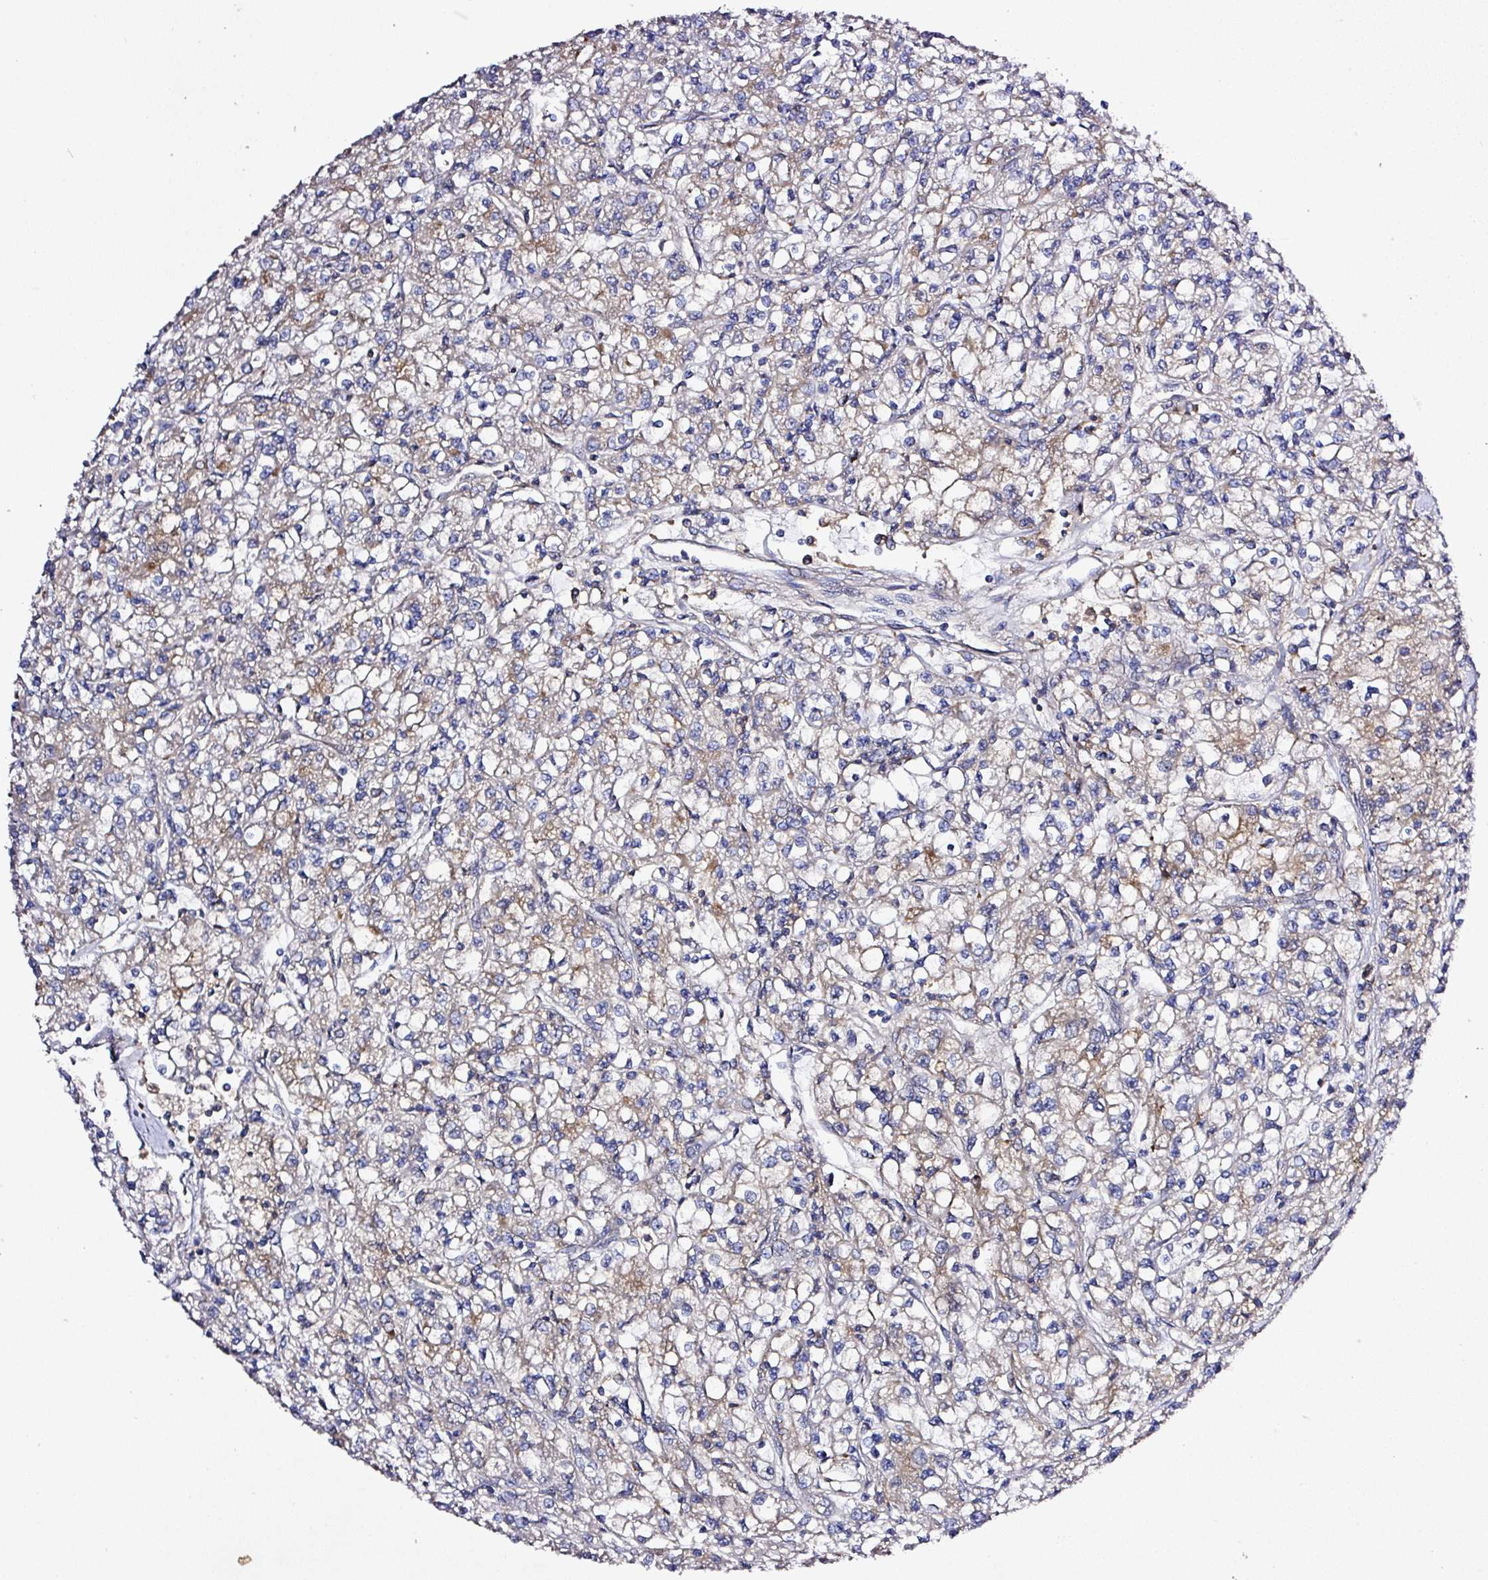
{"staining": {"intensity": "moderate", "quantity": "<25%", "location": "cytoplasmic/membranous"}, "tissue": "renal cancer", "cell_type": "Tumor cells", "image_type": "cancer", "snomed": [{"axis": "morphology", "description": "Adenocarcinoma, NOS"}, {"axis": "topography", "description": "Kidney"}], "caption": "High-power microscopy captured an immunohistochemistry (IHC) photomicrograph of renal adenocarcinoma, revealing moderate cytoplasmic/membranous expression in about <25% of tumor cells.", "gene": "ZNF513", "patient": {"sex": "female", "age": 59}}